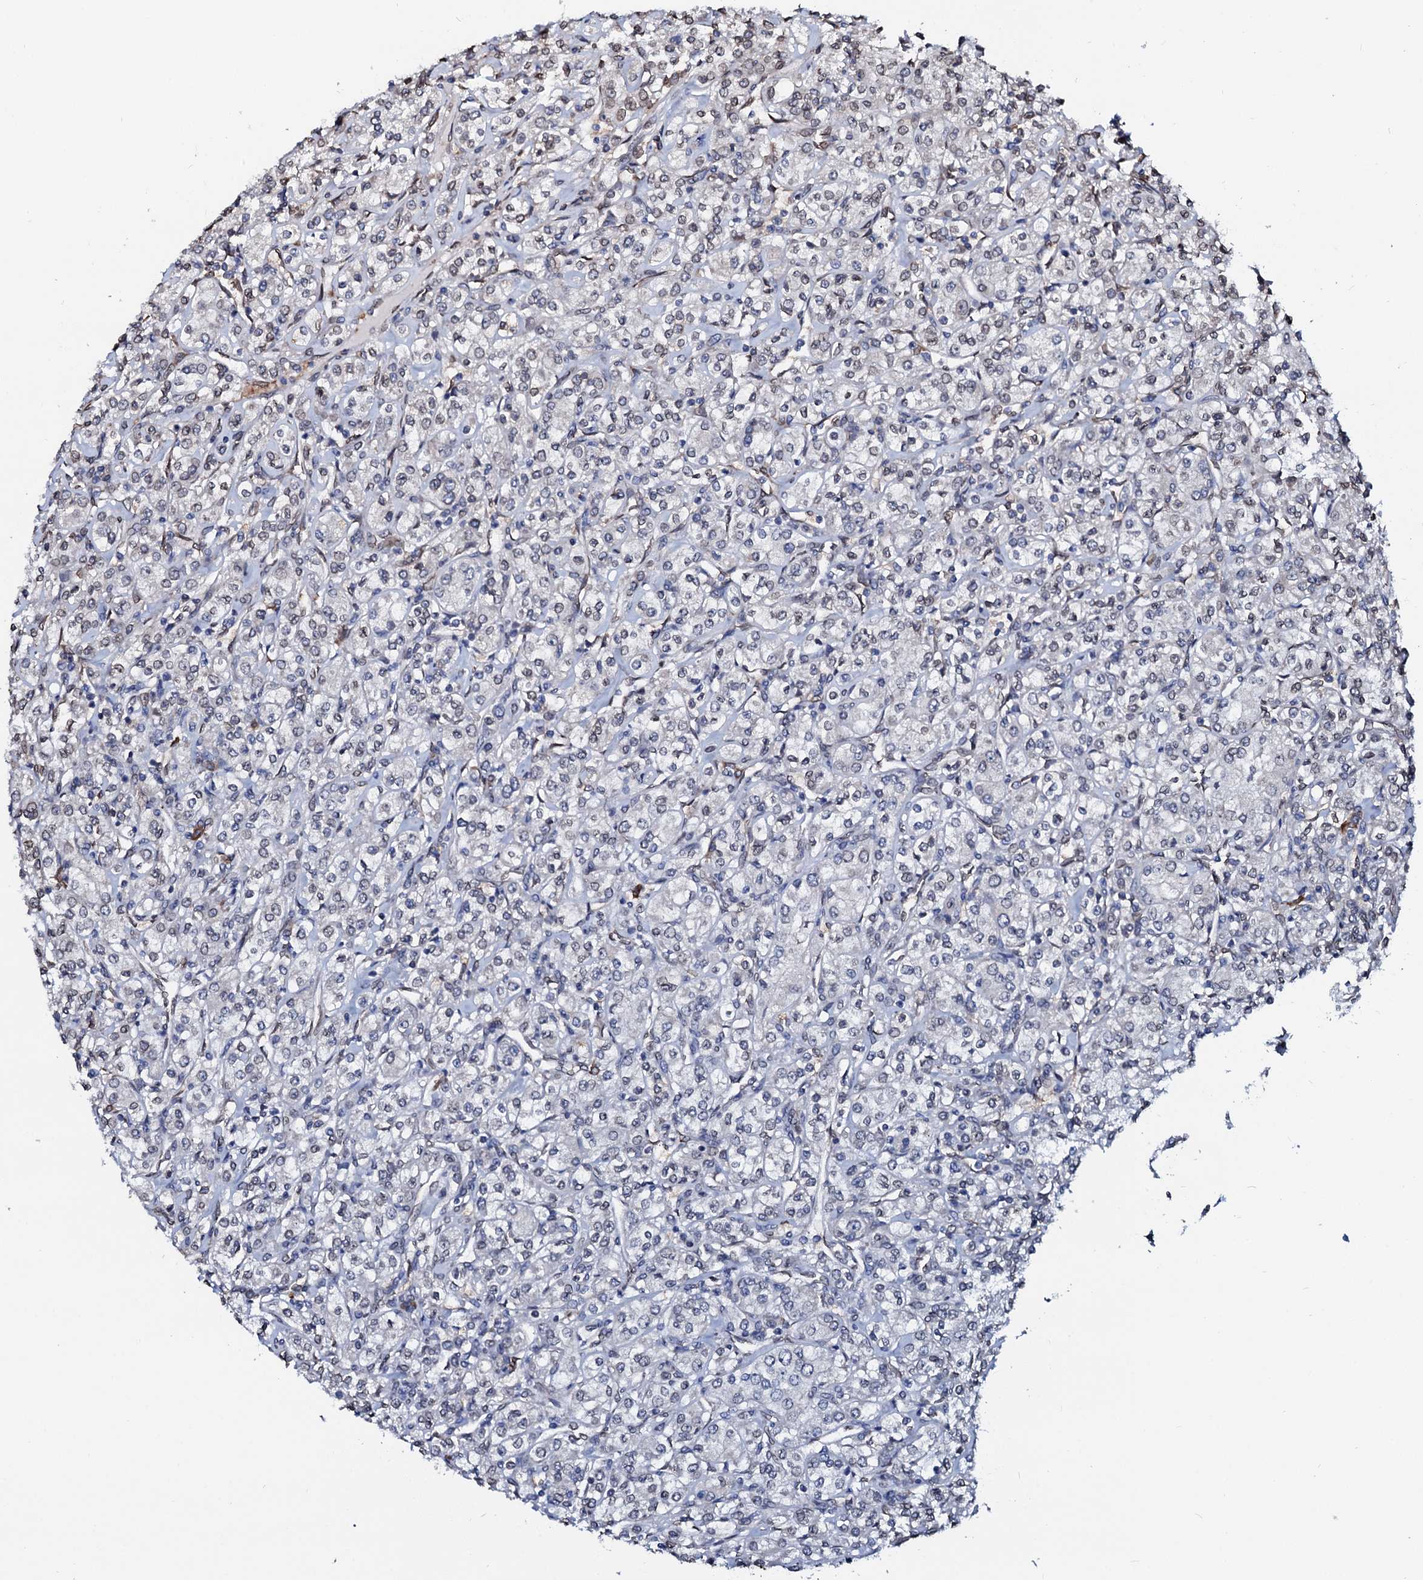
{"staining": {"intensity": "negative", "quantity": "none", "location": "none"}, "tissue": "renal cancer", "cell_type": "Tumor cells", "image_type": "cancer", "snomed": [{"axis": "morphology", "description": "Adenocarcinoma, NOS"}, {"axis": "topography", "description": "Kidney"}], "caption": "Human renal adenocarcinoma stained for a protein using IHC exhibits no expression in tumor cells.", "gene": "NRP2", "patient": {"sex": "male", "age": 77}}